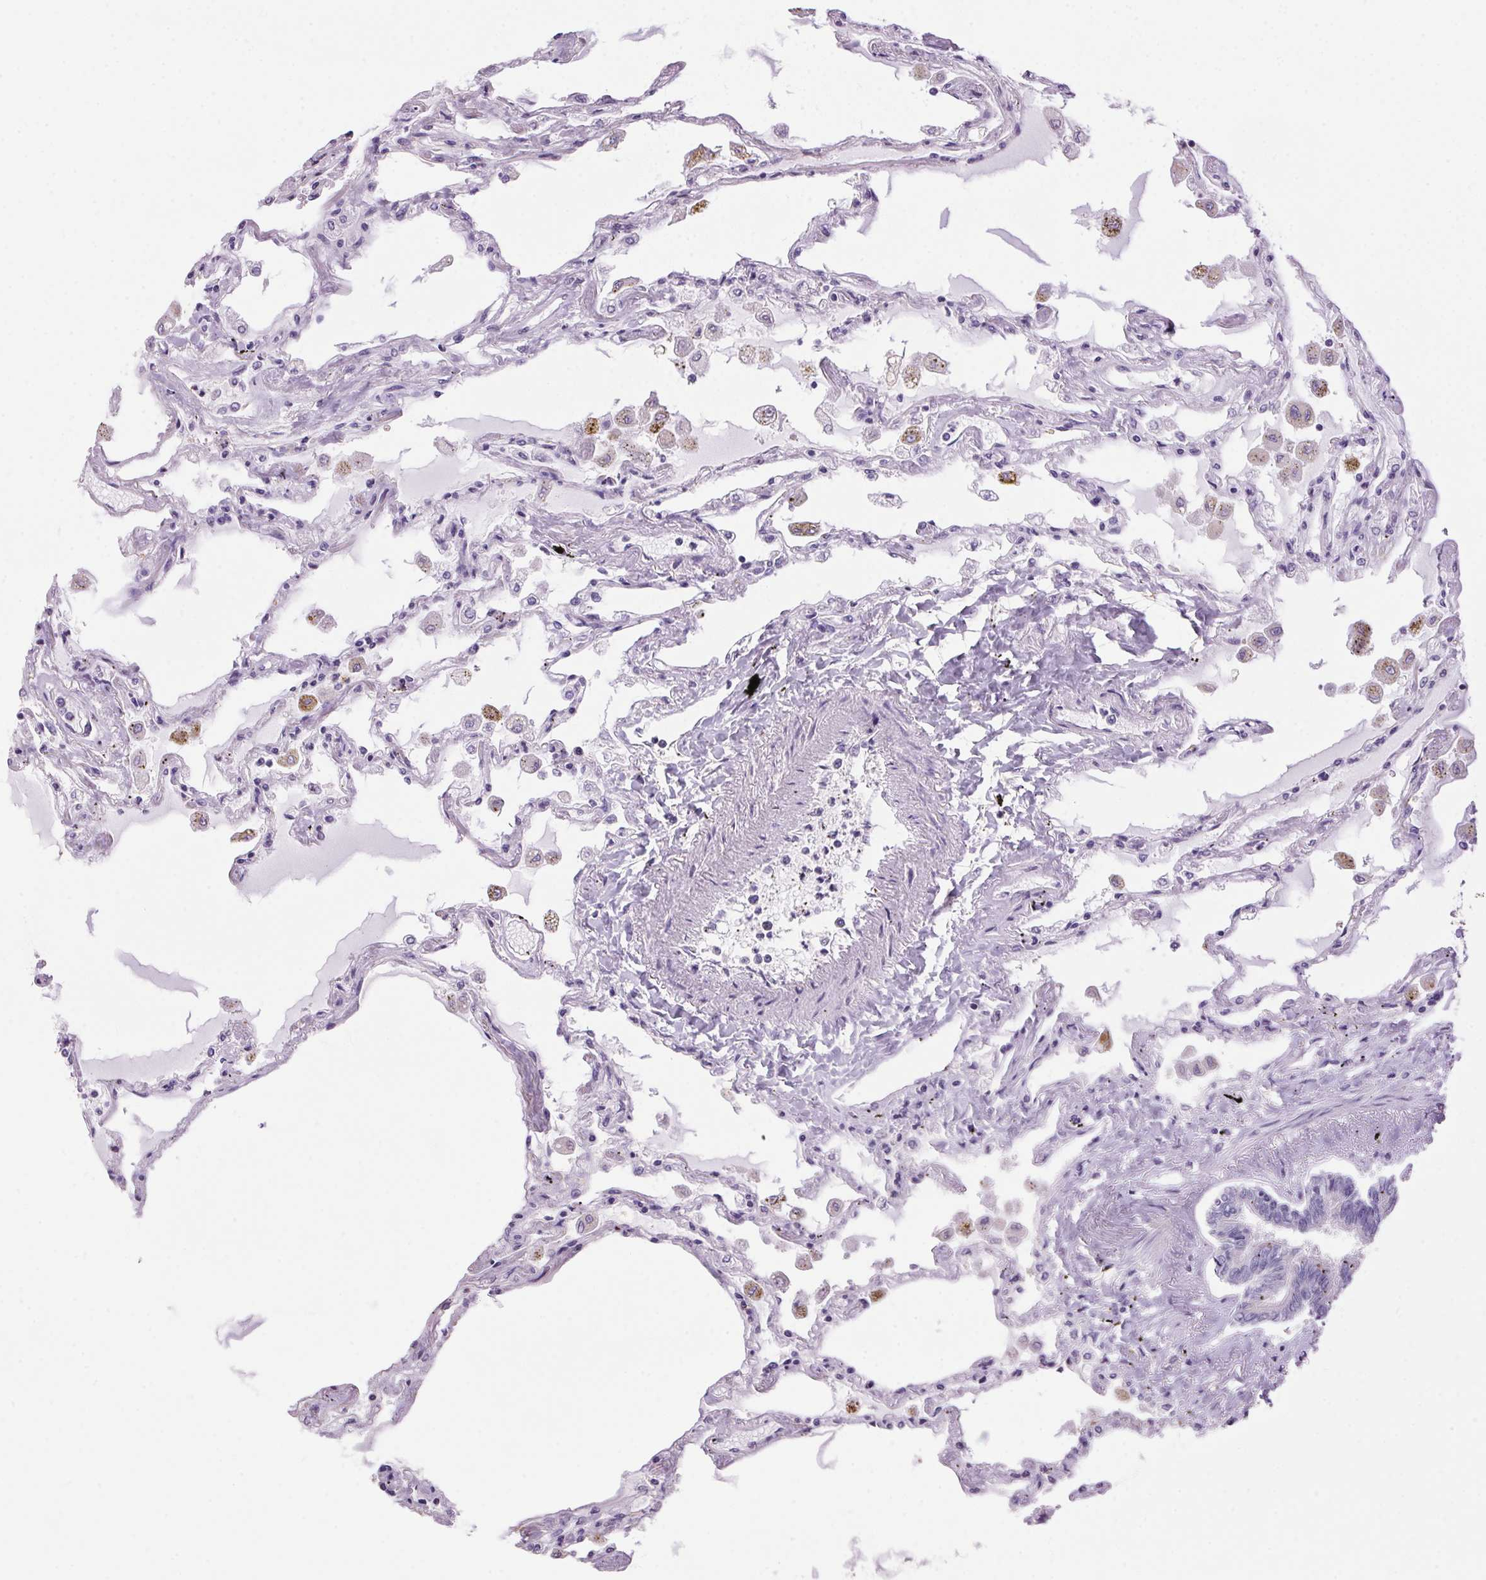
{"staining": {"intensity": "negative", "quantity": "none", "location": "none"}, "tissue": "lung", "cell_type": "Alveolar cells", "image_type": "normal", "snomed": [{"axis": "morphology", "description": "Normal tissue, NOS"}, {"axis": "morphology", "description": "Adenocarcinoma, NOS"}, {"axis": "topography", "description": "Cartilage tissue"}, {"axis": "topography", "description": "Lung"}], "caption": "High power microscopy photomicrograph of an immunohistochemistry image of normal lung, revealing no significant positivity in alveolar cells.", "gene": "VWA3B", "patient": {"sex": "female", "age": 67}}